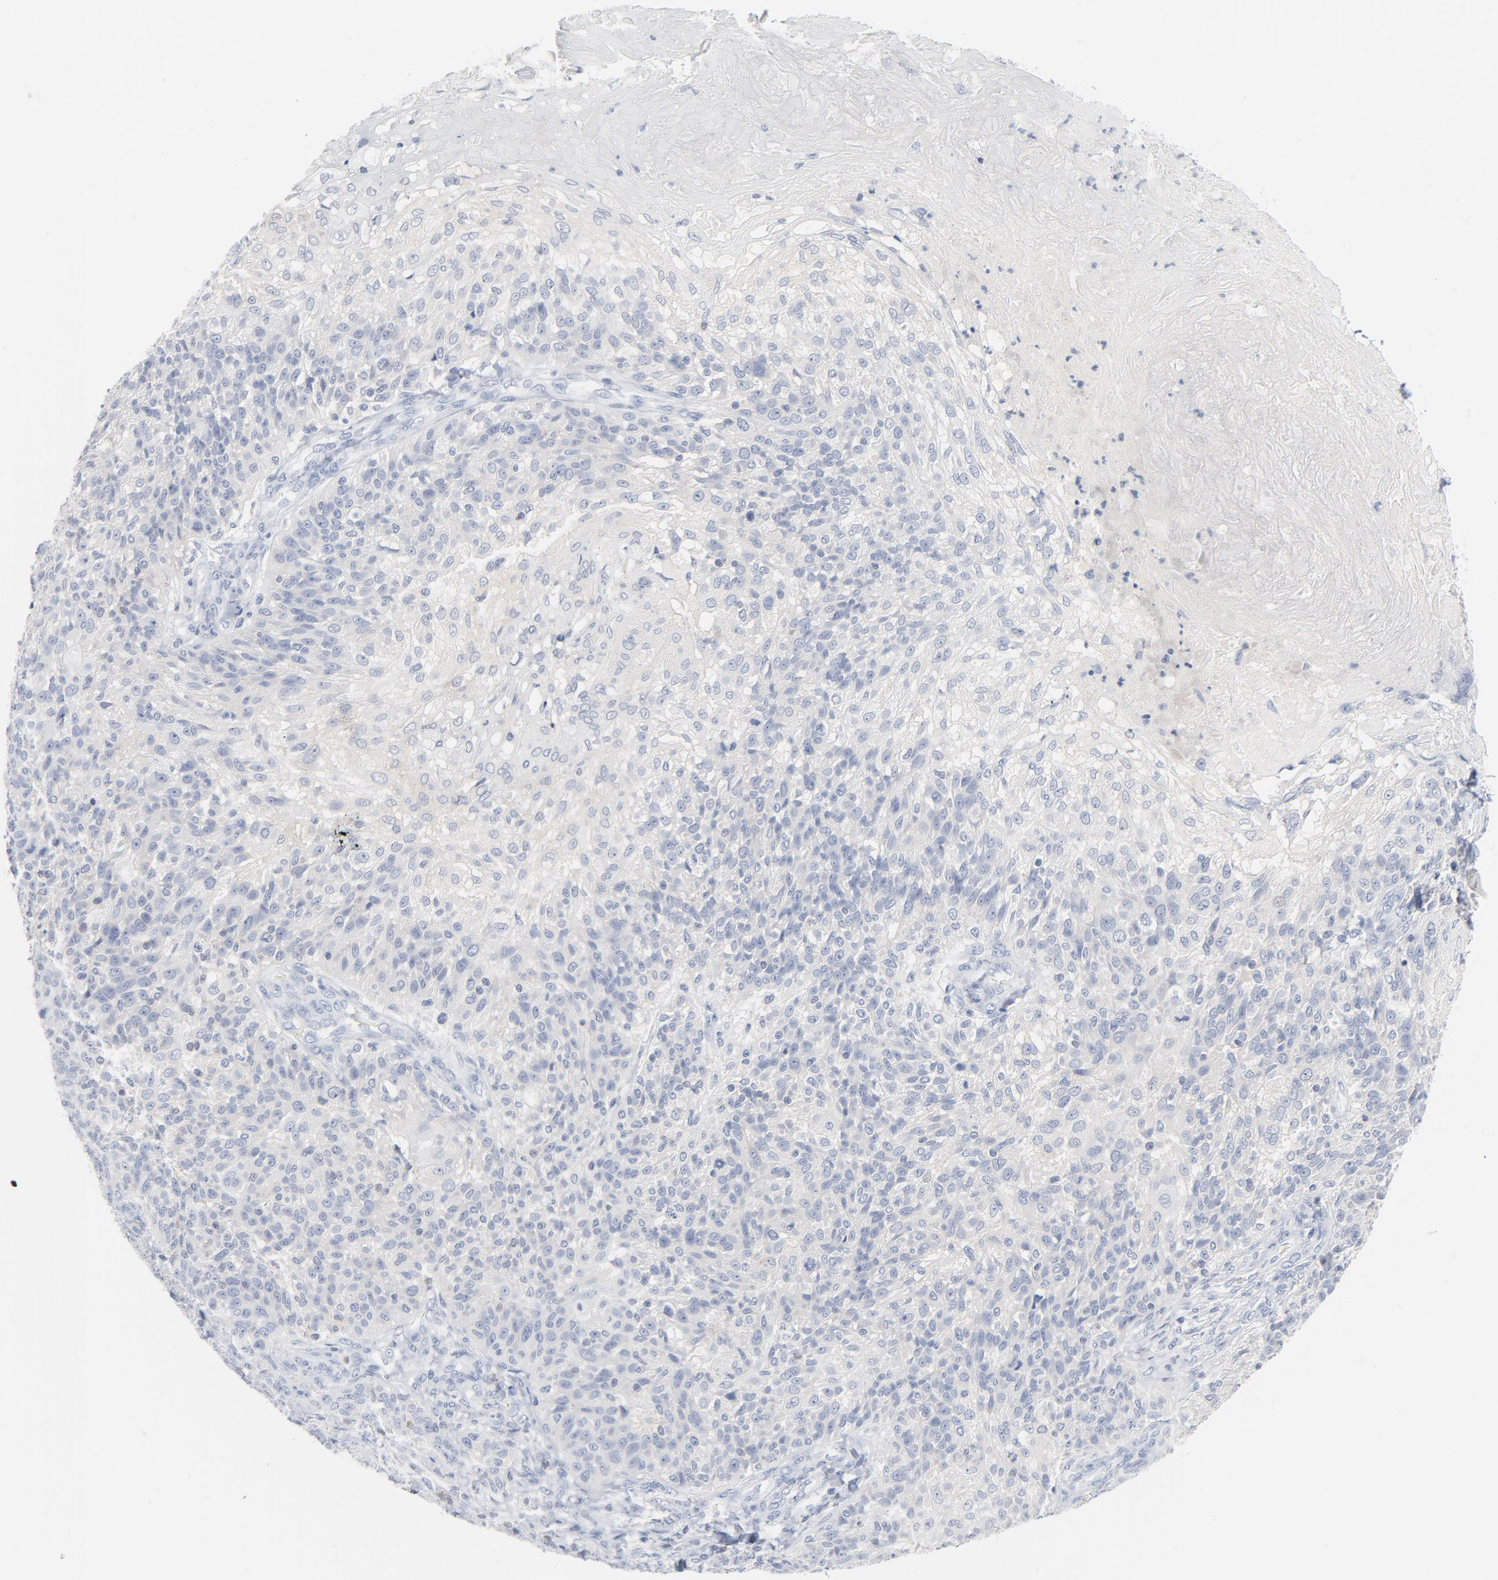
{"staining": {"intensity": "negative", "quantity": "none", "location": "none"}, "tissue": "skin cancer", "cell_type": "Tumor cells", "image_type": "cancer", "snomed": [{"axis": "morphology", "description": "Normal tissue, NOS"}, {"axis": "morphology", "description": "Squamous cell carcinoma, NOS"}, {"axis": "topography", "description": "Skin"}], "caption": "DAB (3,3'-diaminobenzidine) immunohistochemical staining of skin cancer exhibits no significant expression in tumor cells.", "gene": "PTK2B", "patient": {"sex": "female", "age": 83}}